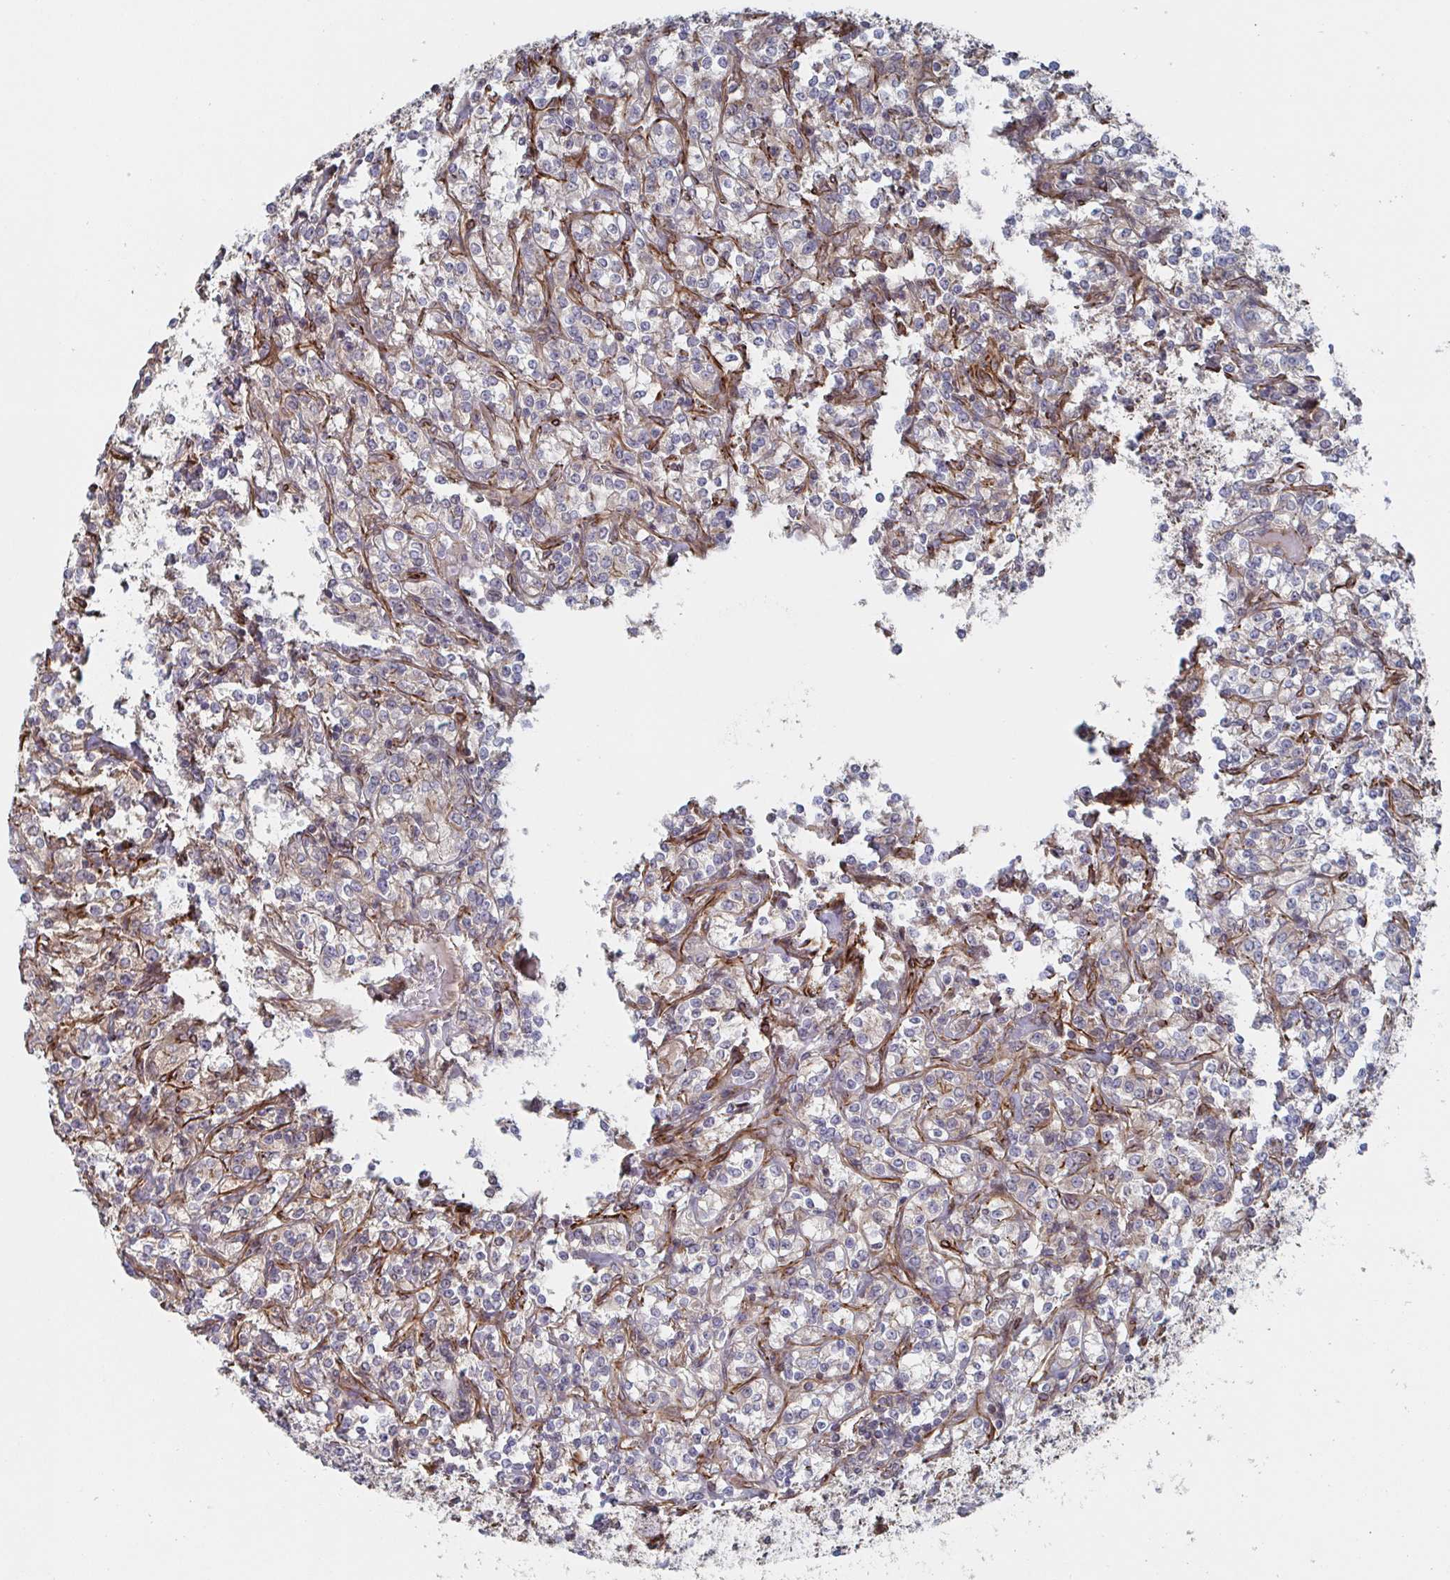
{"staining": {"intensity": "weak", "quantity": ">75%", "location": "cytoplasmic/membranous"}, "tissue": "renal cancer", "cell_type": "Tumor cells", "image_type": "cancer", "snomed": [{"axis": "morphology", "description": "Adenocarcinoma, NOS"}, {"axis": "topography", "description": "Kidney"}], "caption": "Adenocarcinoma (renal) stained for a protein (brown) reveals weak cytoplasmic/membranous positive positivity in about >75% of tumor cells.", "gene": "DVL3", "patient": {"sex": "male", "age": 77}}